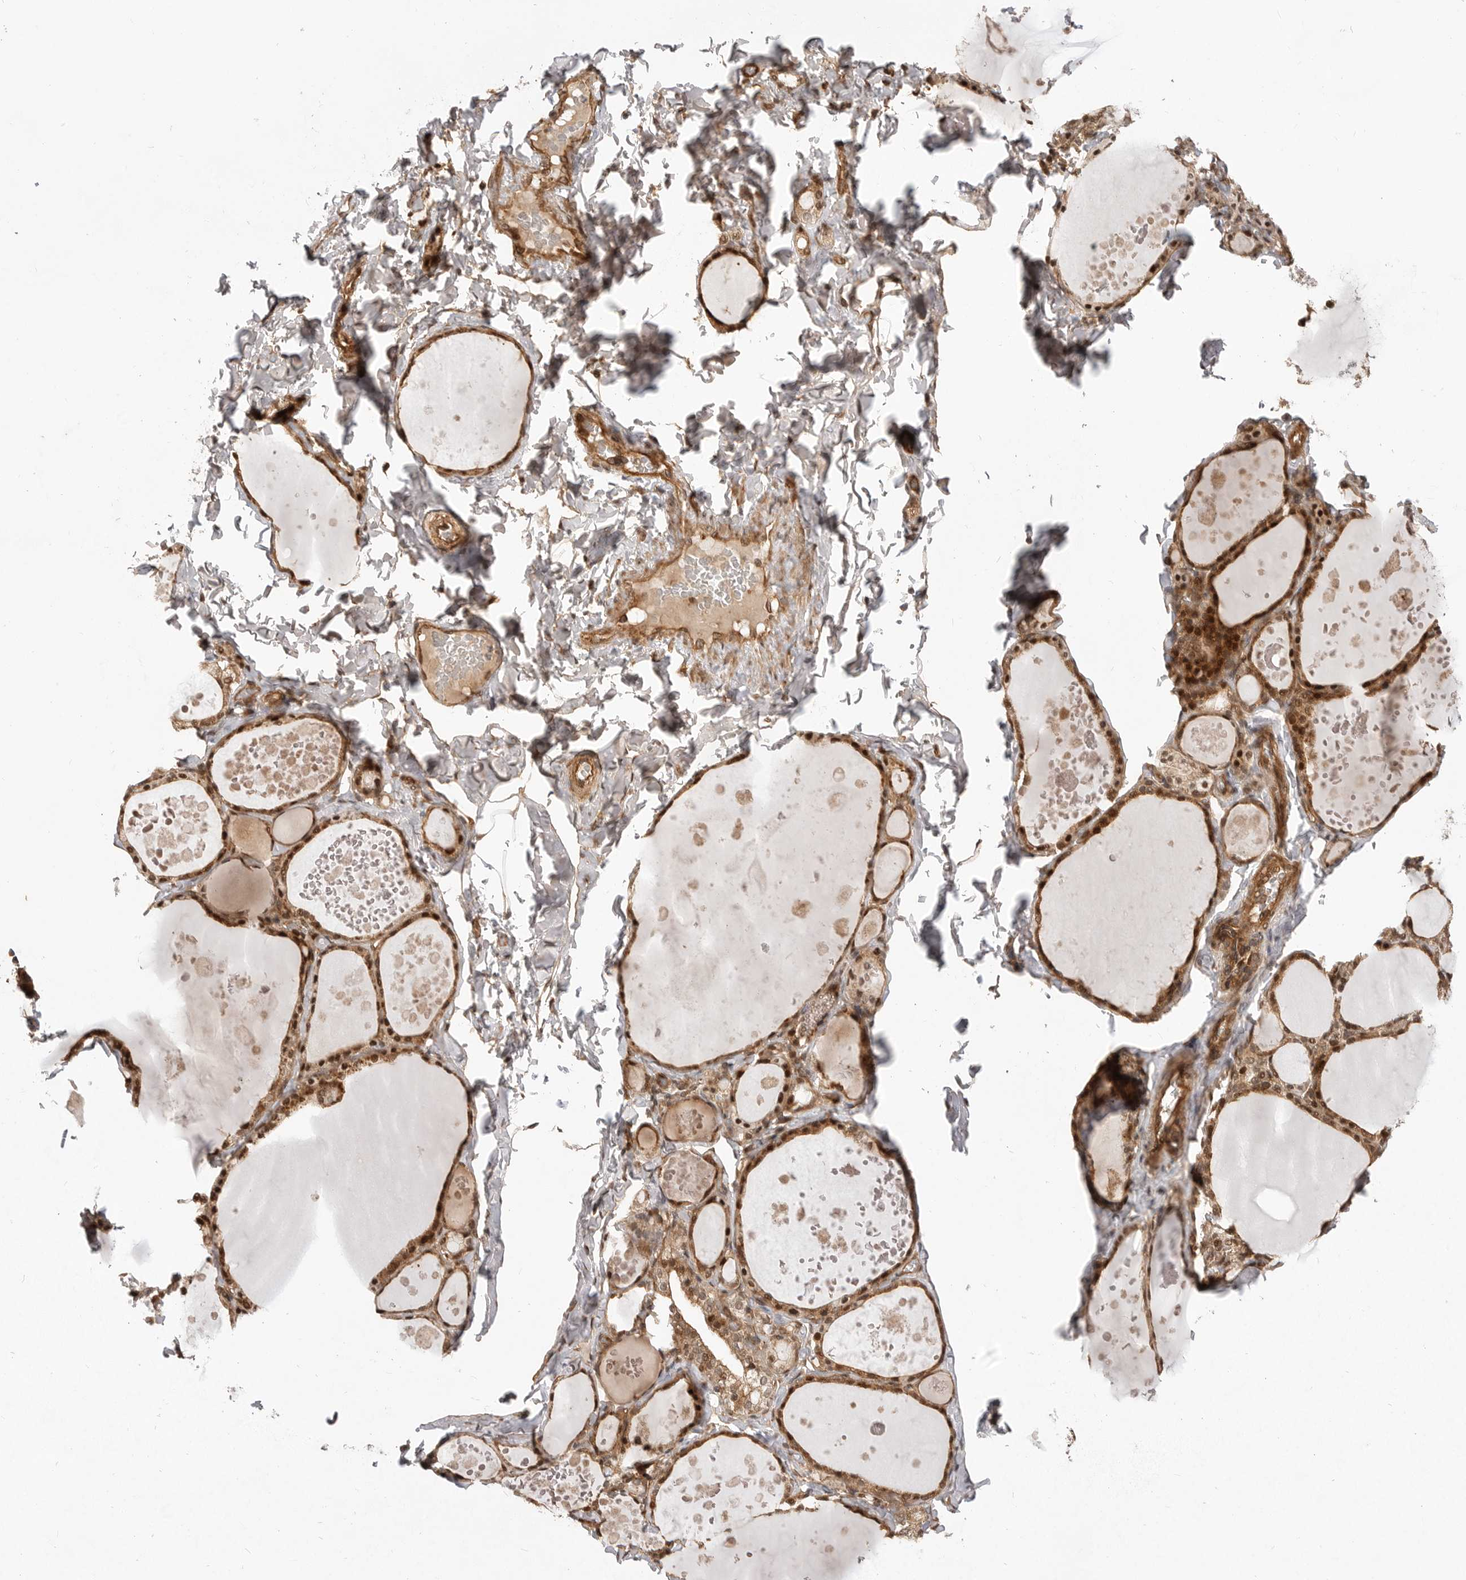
{"staining": {"intensity": "moderate", "quantity": ">75%", "location": "cytoplasmic/membranous,nuclear"}, "tissue": "thyroid gland", "cell_type": "Glandular cells", "image_type": "normal", "snomed": [{"axis": "morphology", "description": "Normal tissue, NOS"}, {"axis": "topography", "description": "Thyroid gland"}], "caption": "High-power microscopy captured an immunohistochemistry (IHC) image of normal thyroid gland, revealing moderate cytoplasmic/membranous,nuclear expression in about >75% of glandular cells.", "gene": "ADPRS", "patient": {"sex": "male", "age": 56}}